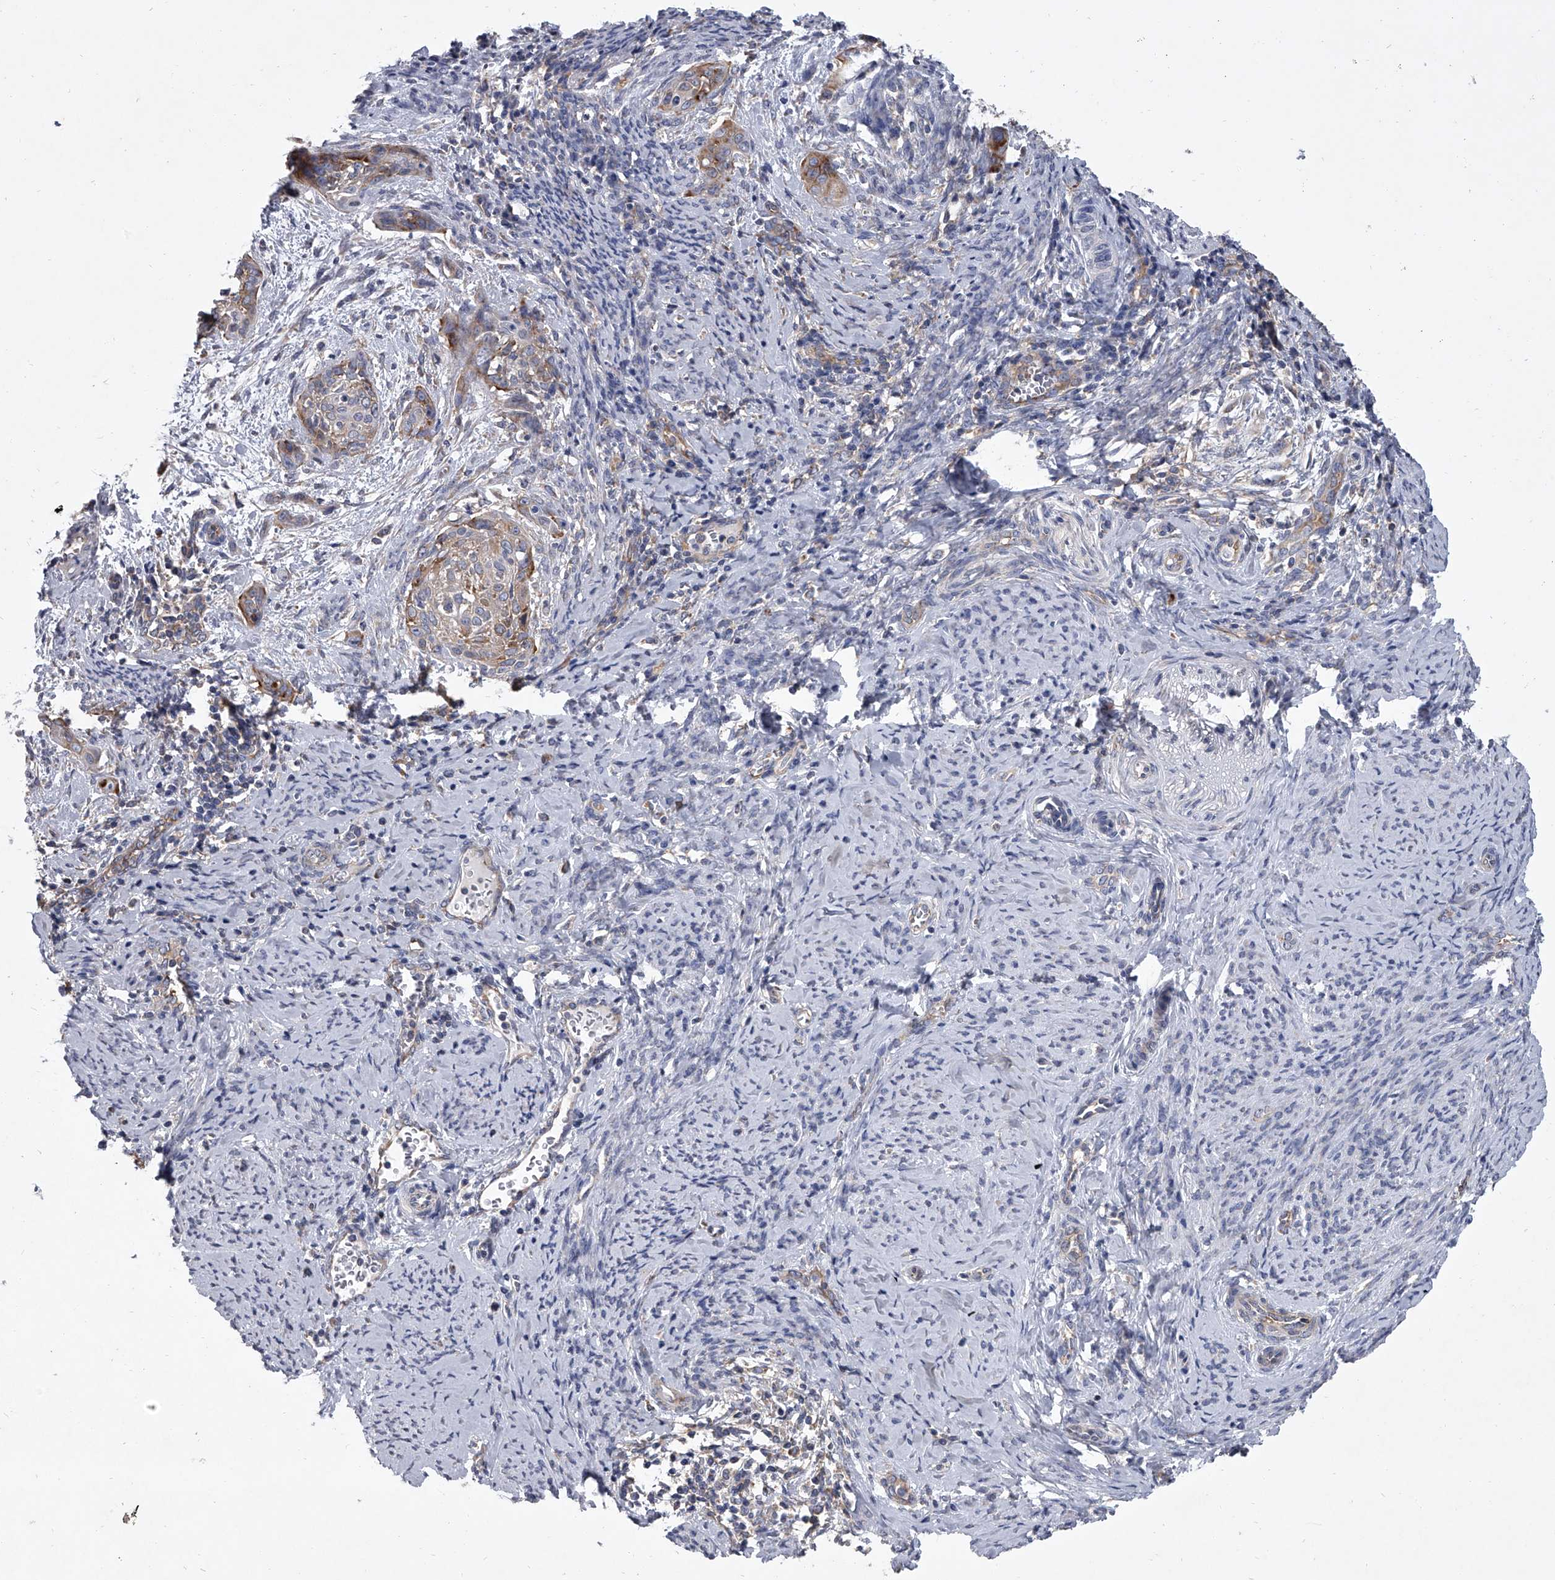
{"staining": {"intensity": "moderate", "quantity": "<25%", "location": "cytoplasmic/membranous"}, "tissue": "cervical cancer", "cell_type": "Tumor cells", "image_type": "cancer", "snomed": [{"axis": "morphology", "description": "Squamous cell carcinoma, NOS"}, {"axis": "topography", "description": "Cervix"}], "caption": "This photomicrograph shows cervical squamous cell carcinoma stained with IHC to label a protein in brown. The cytoplasmic/membranous of tumor cells show moderate positivity for the protein. Nuclei are counter-stained blue.", "gene": "EIF2S2", "patient": {"sex": "female", "age": 33}}